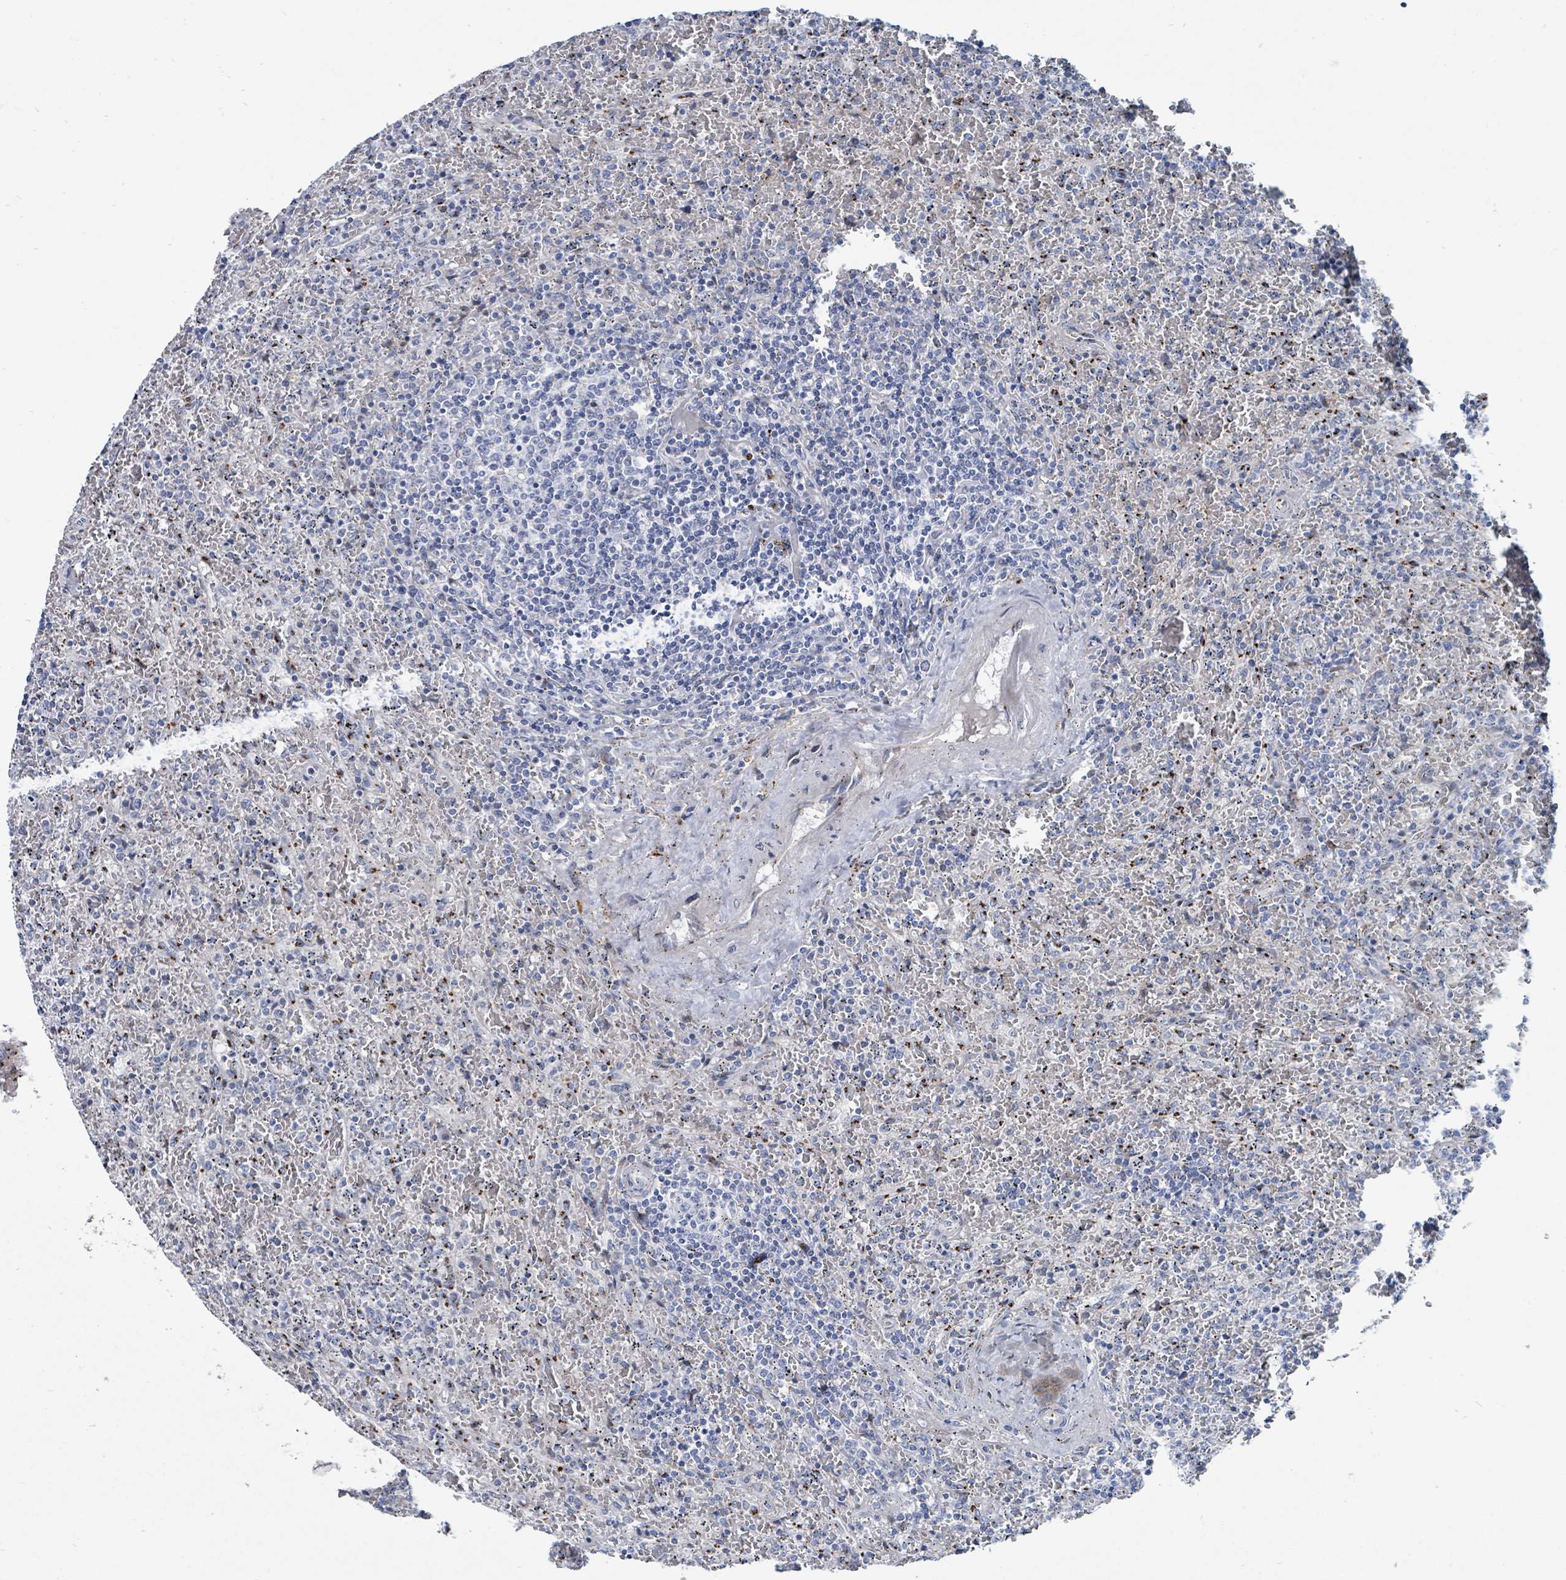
{"staining": {"intensity": "moderate", "quantity": "<25%", "location": "cytoplasmic/membranous"}, "tissue": "lymphoma", "cell_type": "Tumor cells", "image_type": "cancer", "snomed": [{"axis": "morphology", "description": "Malignant lymphoma, non-Hodgkin's type, Low grade"}, {"axis": "topography", "description": "Spleen"}], "caption": "Low-grade malignant lymphoma, non-Hodgkin's type stained for a protein displays moderate cytoplasmic/membranous positivity in tumor cells. The staining is performed using DAB brown chromogen to label protein expression. The nuclei are counter-stained blue using hematoxylin.", "gene": "DCAF5", "patient": {"sex": "female", "age": 64}}